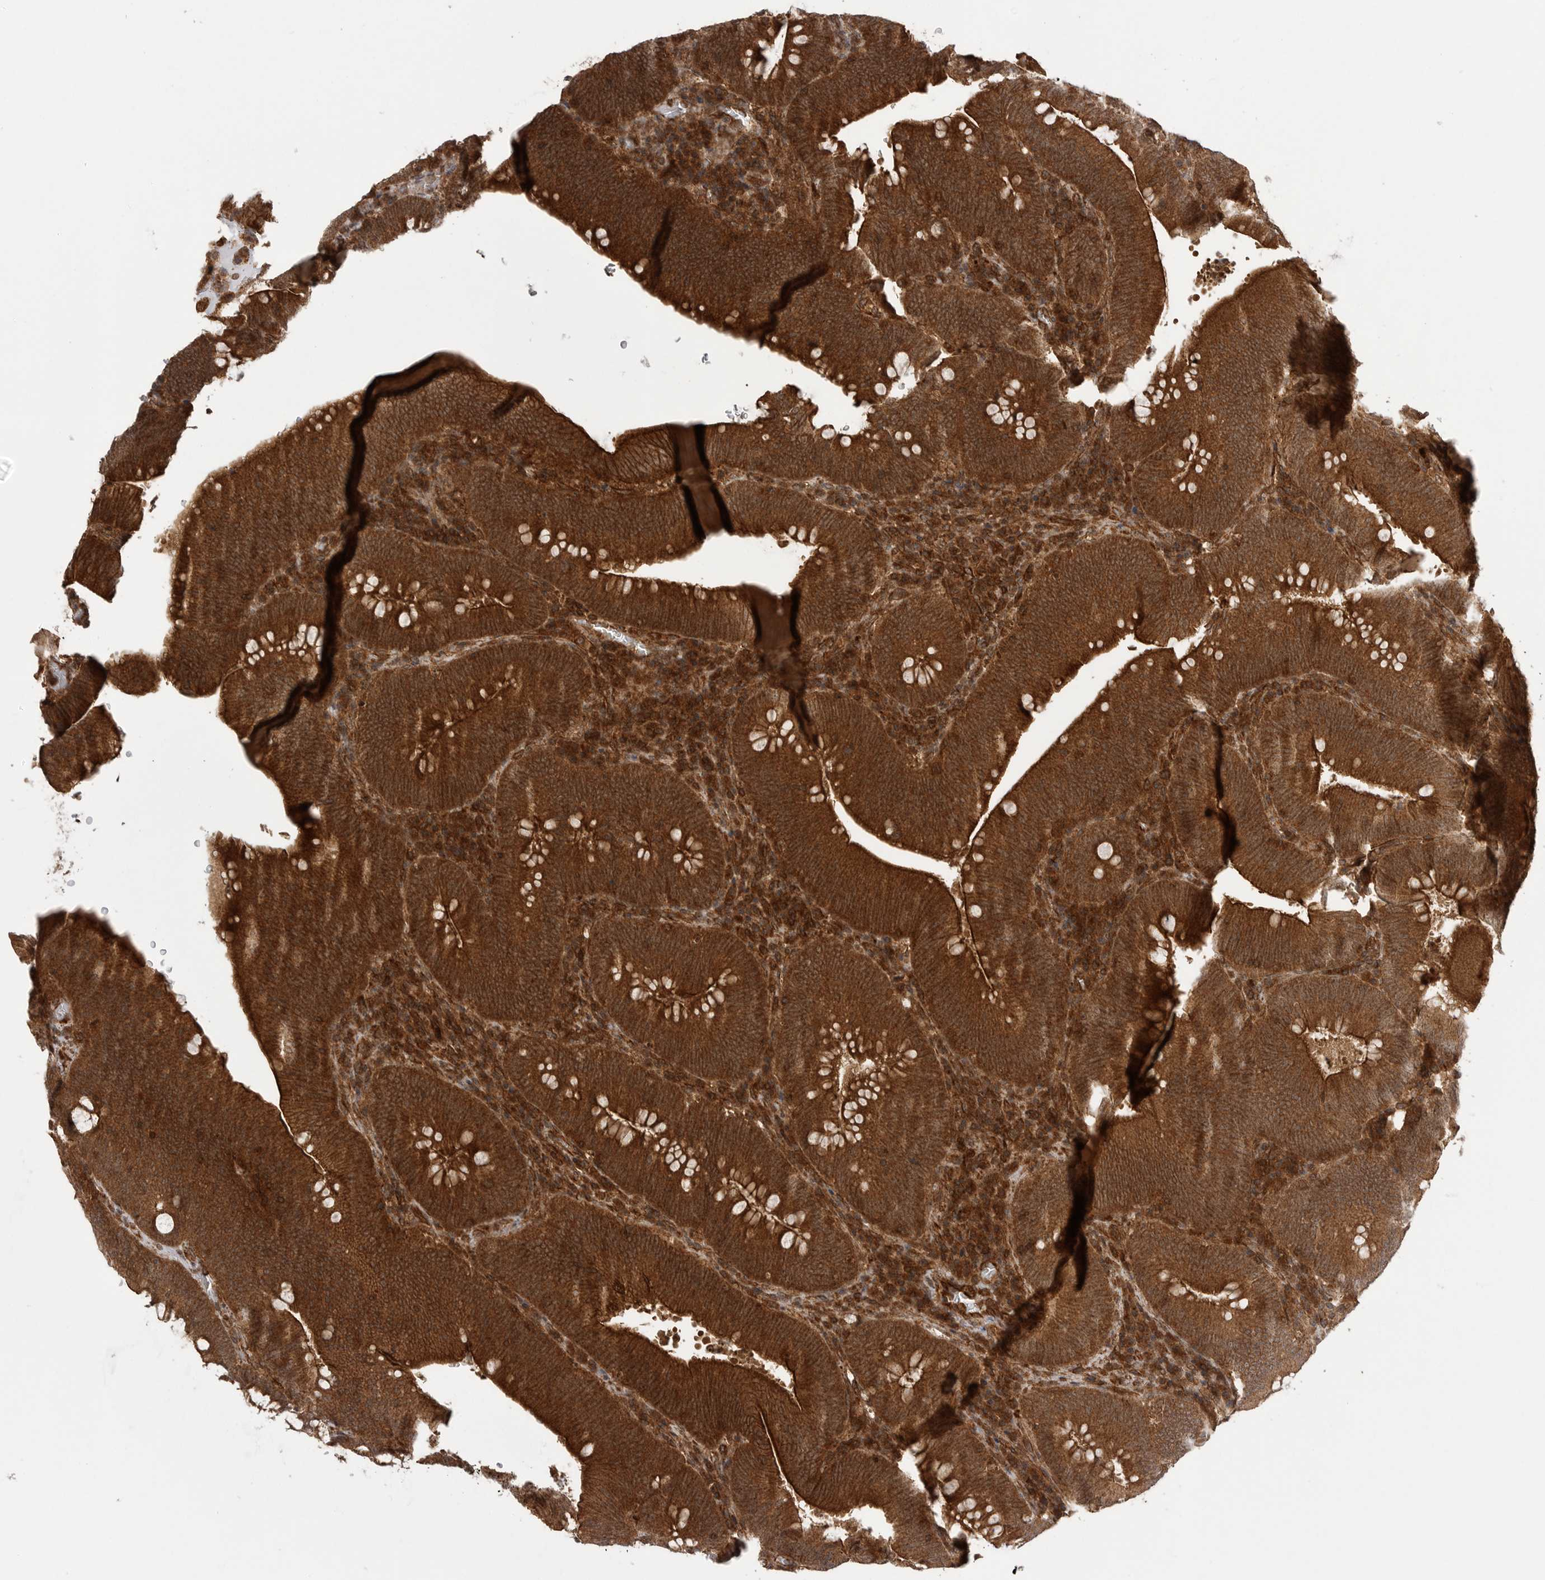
{"staining": {"intensity": "strong", "quantity": ">75%", "location": "cytoplasmic/membranous"}, "tissue": "colorectal cancer", "cell_type": "Tumor cells", "image_type": "cancer", "snomed": [{"axis": "morphology", "description": "Normal tissue, NOS"}, {"axis": "topography", "description": "Colon"}], "caption": "Immunohistochemistry (IHC) micrograph of neoplastic tissue: colorectal cancer stained using IHC exhibits high levels of strong protein expression localized specifically in the cytoplasmic/membranous of tumor cells, appearing as a cytoplasmic/membranous brown color.", "gene": "PRDX4", "patient": {"sex": "female", "age": 82}}